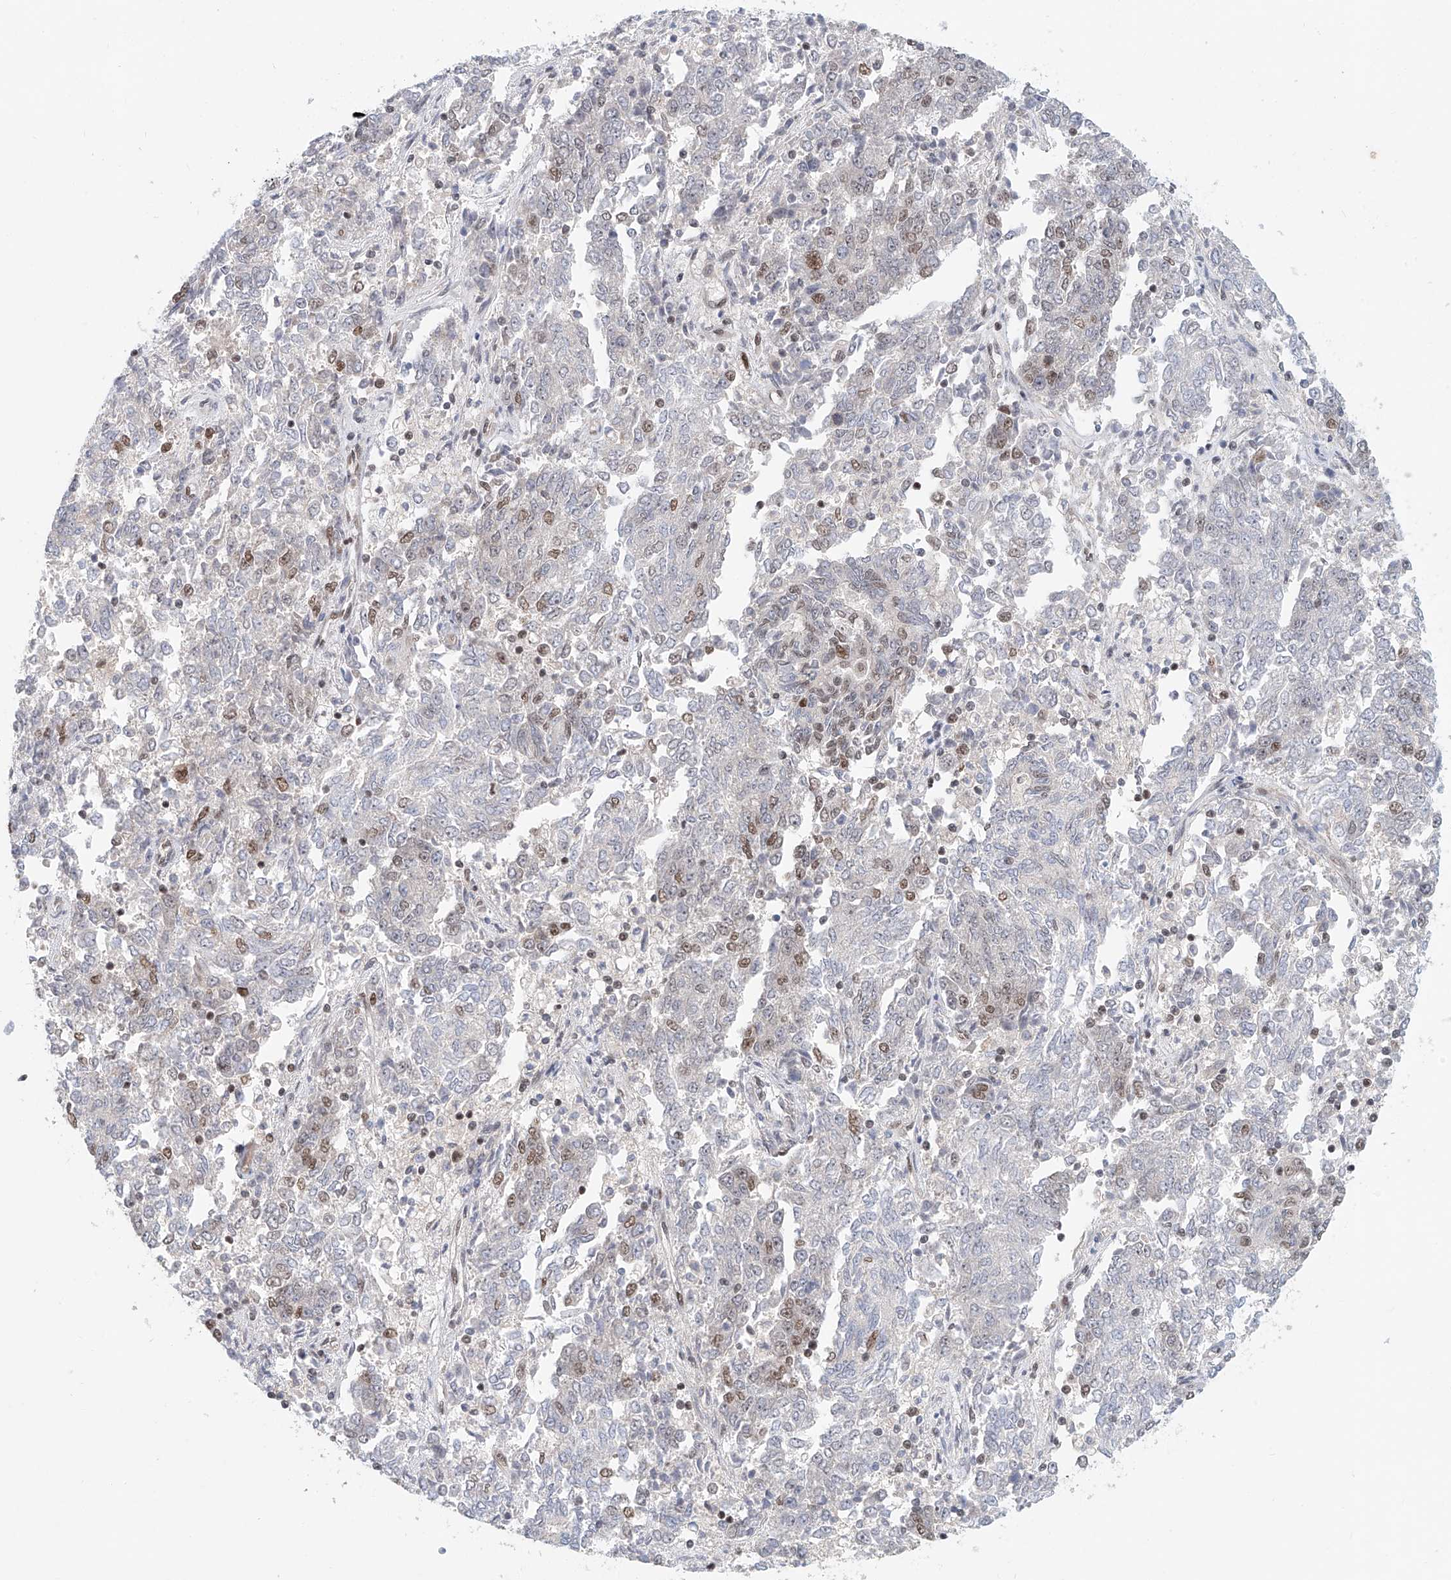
{"staining": {"intensity": "moderate", "quantity": "<25%", "location": "nuclear"}, "tissue": "endometrial cancer", "cell_type": "Tumor cells", "image_type": "cancer", "snomed": [{"axis": "morphology", "description": "Adenocarcinoma, NOS"}, {"axis": "topography", "description": "Endometrium"}], "caption": "Brown immunohistochemical staining in endometrial adenocarcinoma exhibits moderate nuclear expression in approximately <25% of tumor cells. Immunohistochemistry stains the protein in brown and the nuclei are stained blue.", "gene": "ZNF470", "patient": {"sex": "female", "age": 80}}